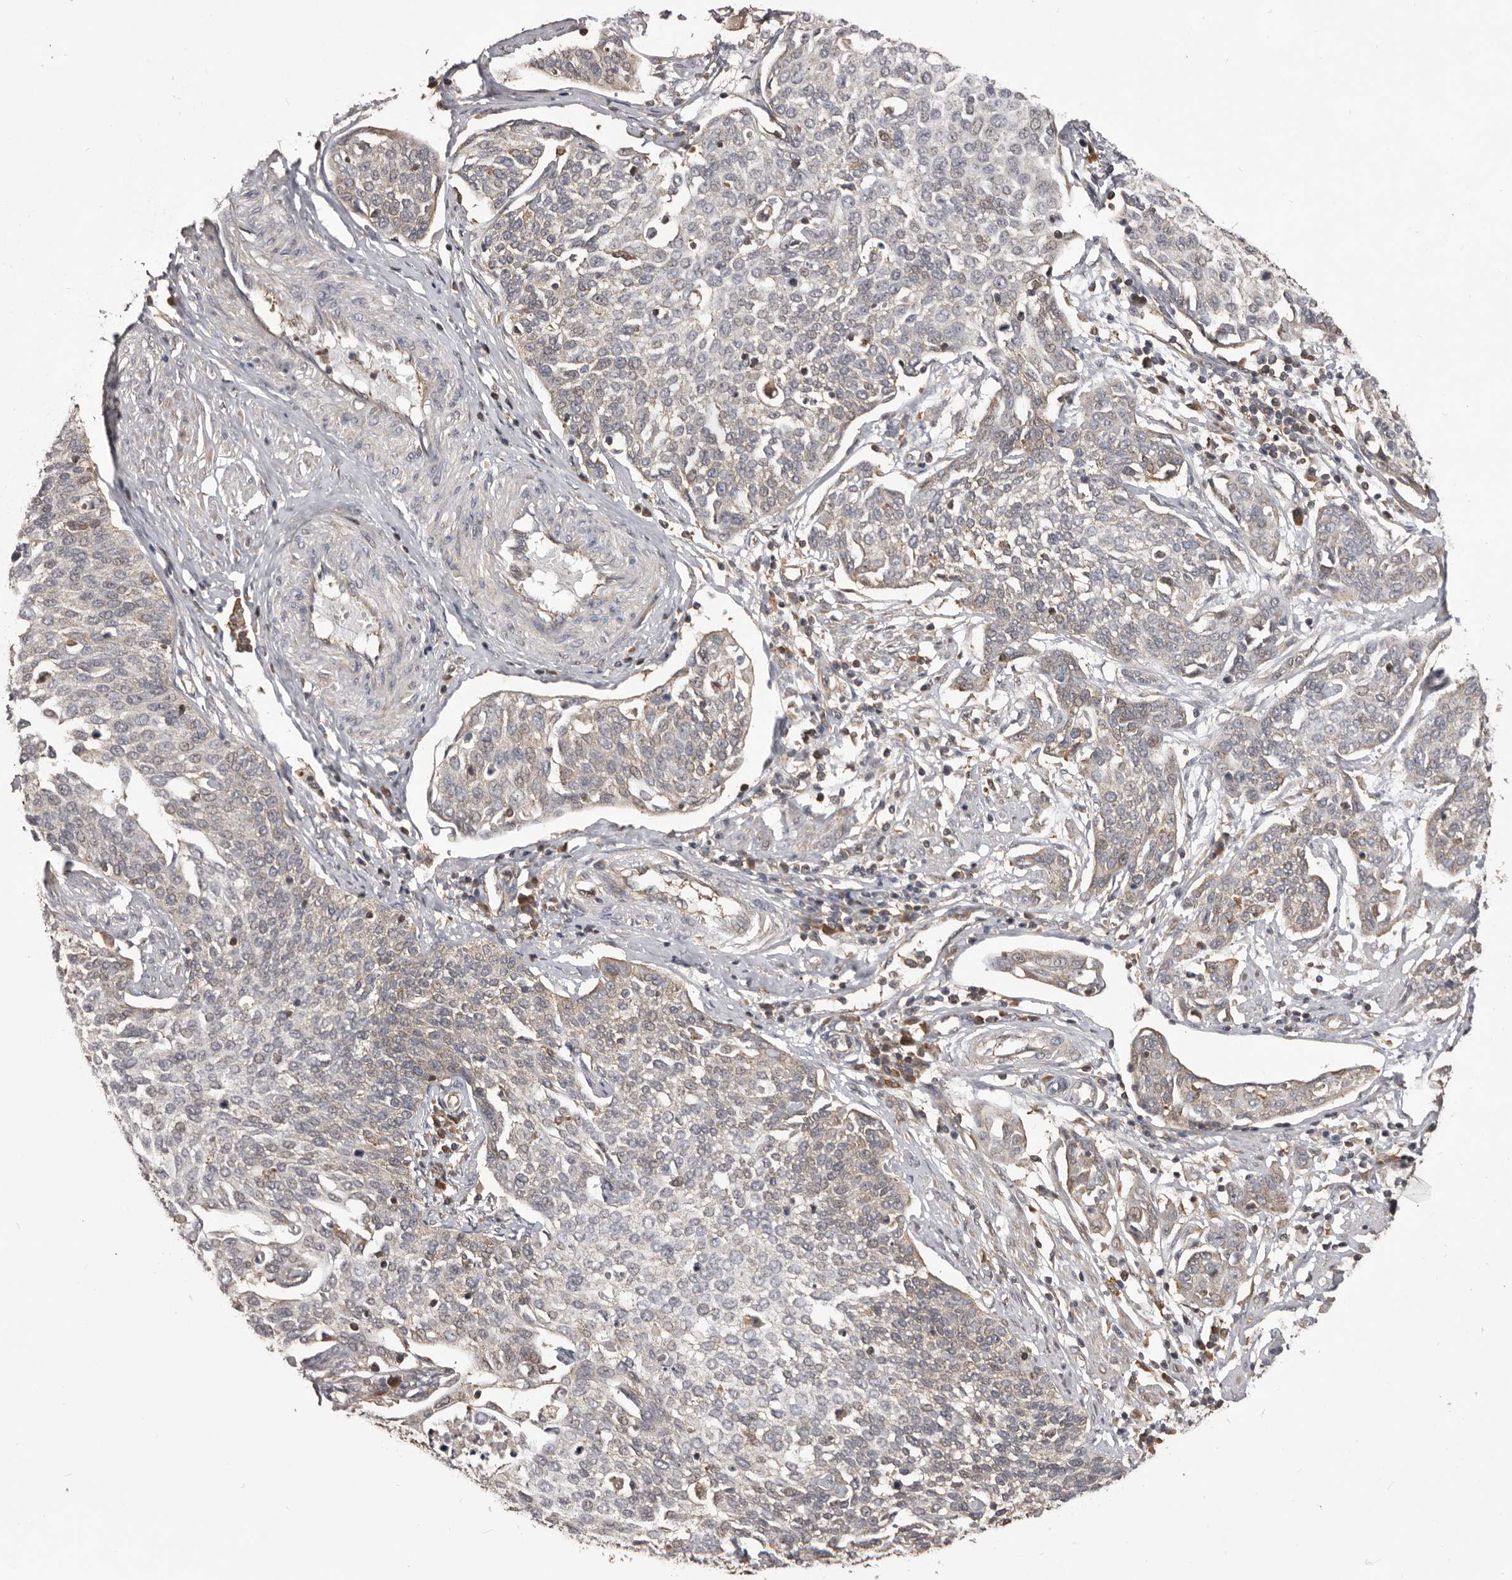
{"staining": {"intensity": "negative", "quantity": "none", "location": "none"}, "tissue": "cervical cancer", "cell_type": "Tumor cells", "image_type": "cancer", "snomed": [{"axis": "morphology", "description": "Squamous cell carcinoma, NOS"}, {"axis": "topography", "description": "Cervix"}], "caption": "The immunohistochemistry image has no significant staining in tumor cells of cervical cancer (squamous cell carcinoma) tissue. (DAB (3,3'-diaminobenzidine) IHC with hematoxylin counter stain).", "gene": "HBS1L", "patient": {"sex": "female", "age": 34}}